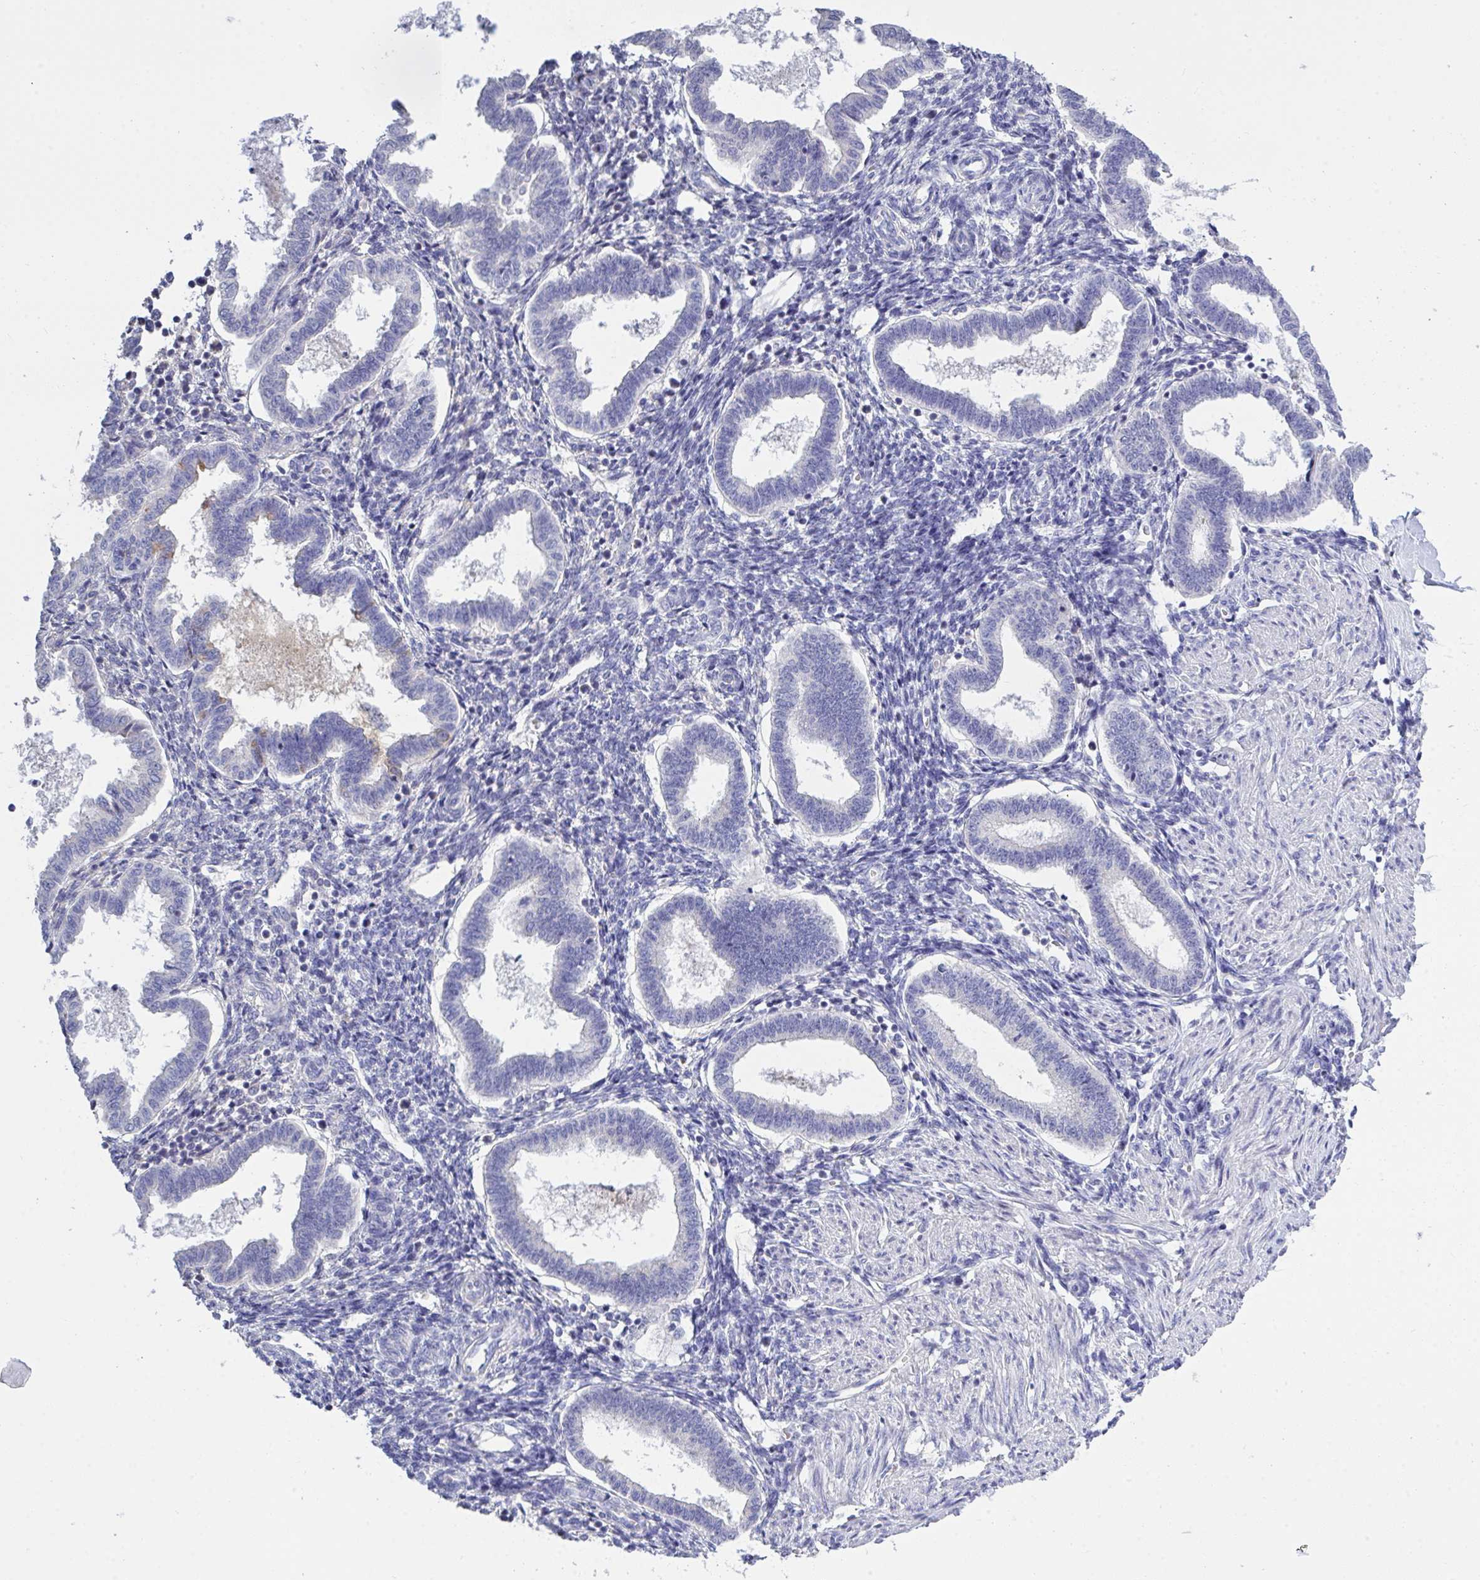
{"staining": {"intensity": "negative", "quantity": "none", "location": "none"}, "tissue": "endometrium", "cell_type": "Cells in endometrial stroma", "image_type": "normal", "snomed": [{"axis": "morphology", "description": "Normal tissue, NOS"}, {"axis": "topography", "description": "Endometrium"}], "caption": "Cells in endometrial stroma are negative for protein expression in normal human endometrium. The staining was performed using DAB (3,3'-diaminobenzidine) to visualize the protein expression in brown, while the nuclei were stained in blue with hematoxylin (Magnification: 20x).", "gene": "LRRC58", "patient": {"sex": "female", "age": 24}}